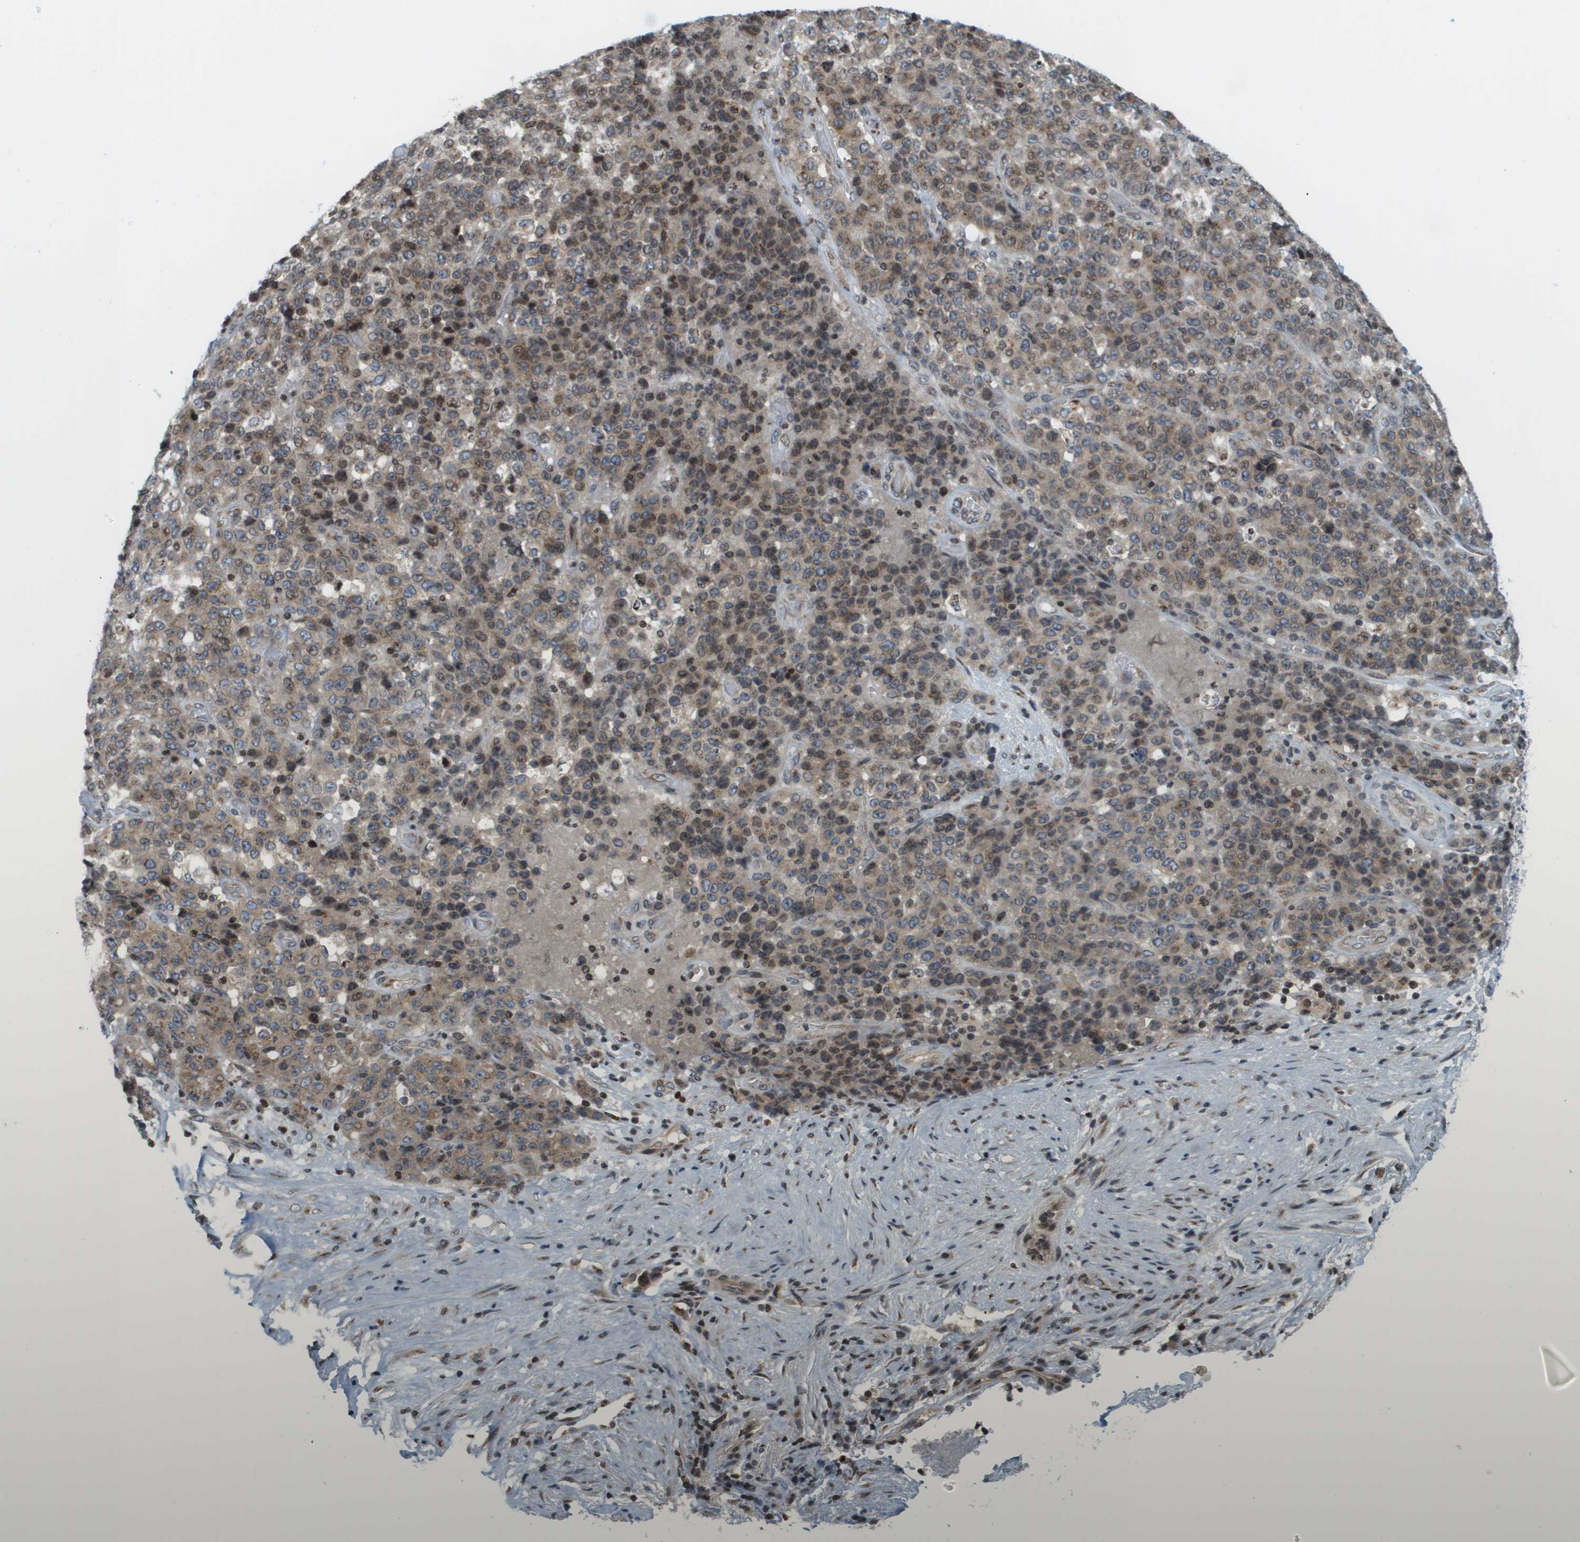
{"staining": {"intensity": "moderate", "quantity": ">75%", "location": "cytoplasmic/membranous,nuclear"}, "tissue": "stomach cancer", "cell_type": "Tumor cells", "image_type": "cancer", "snomed": [{"axis": "morphology", "description": "Adenocarcinoma, NOS"}, {"axis": "topography", "description": "Stomach"}], "caption": "Immunohistochemistry (IHC) photomicrograph of human adenocarcinoma (stomach) stained for a protein (brown), which demonstrates medium levels of moderate cytoplasmic/membranous and nuclear expression in approximately >75% of tumor cells.", "gene": "EVC", "patient": {"sex": "female", "age": 73}}